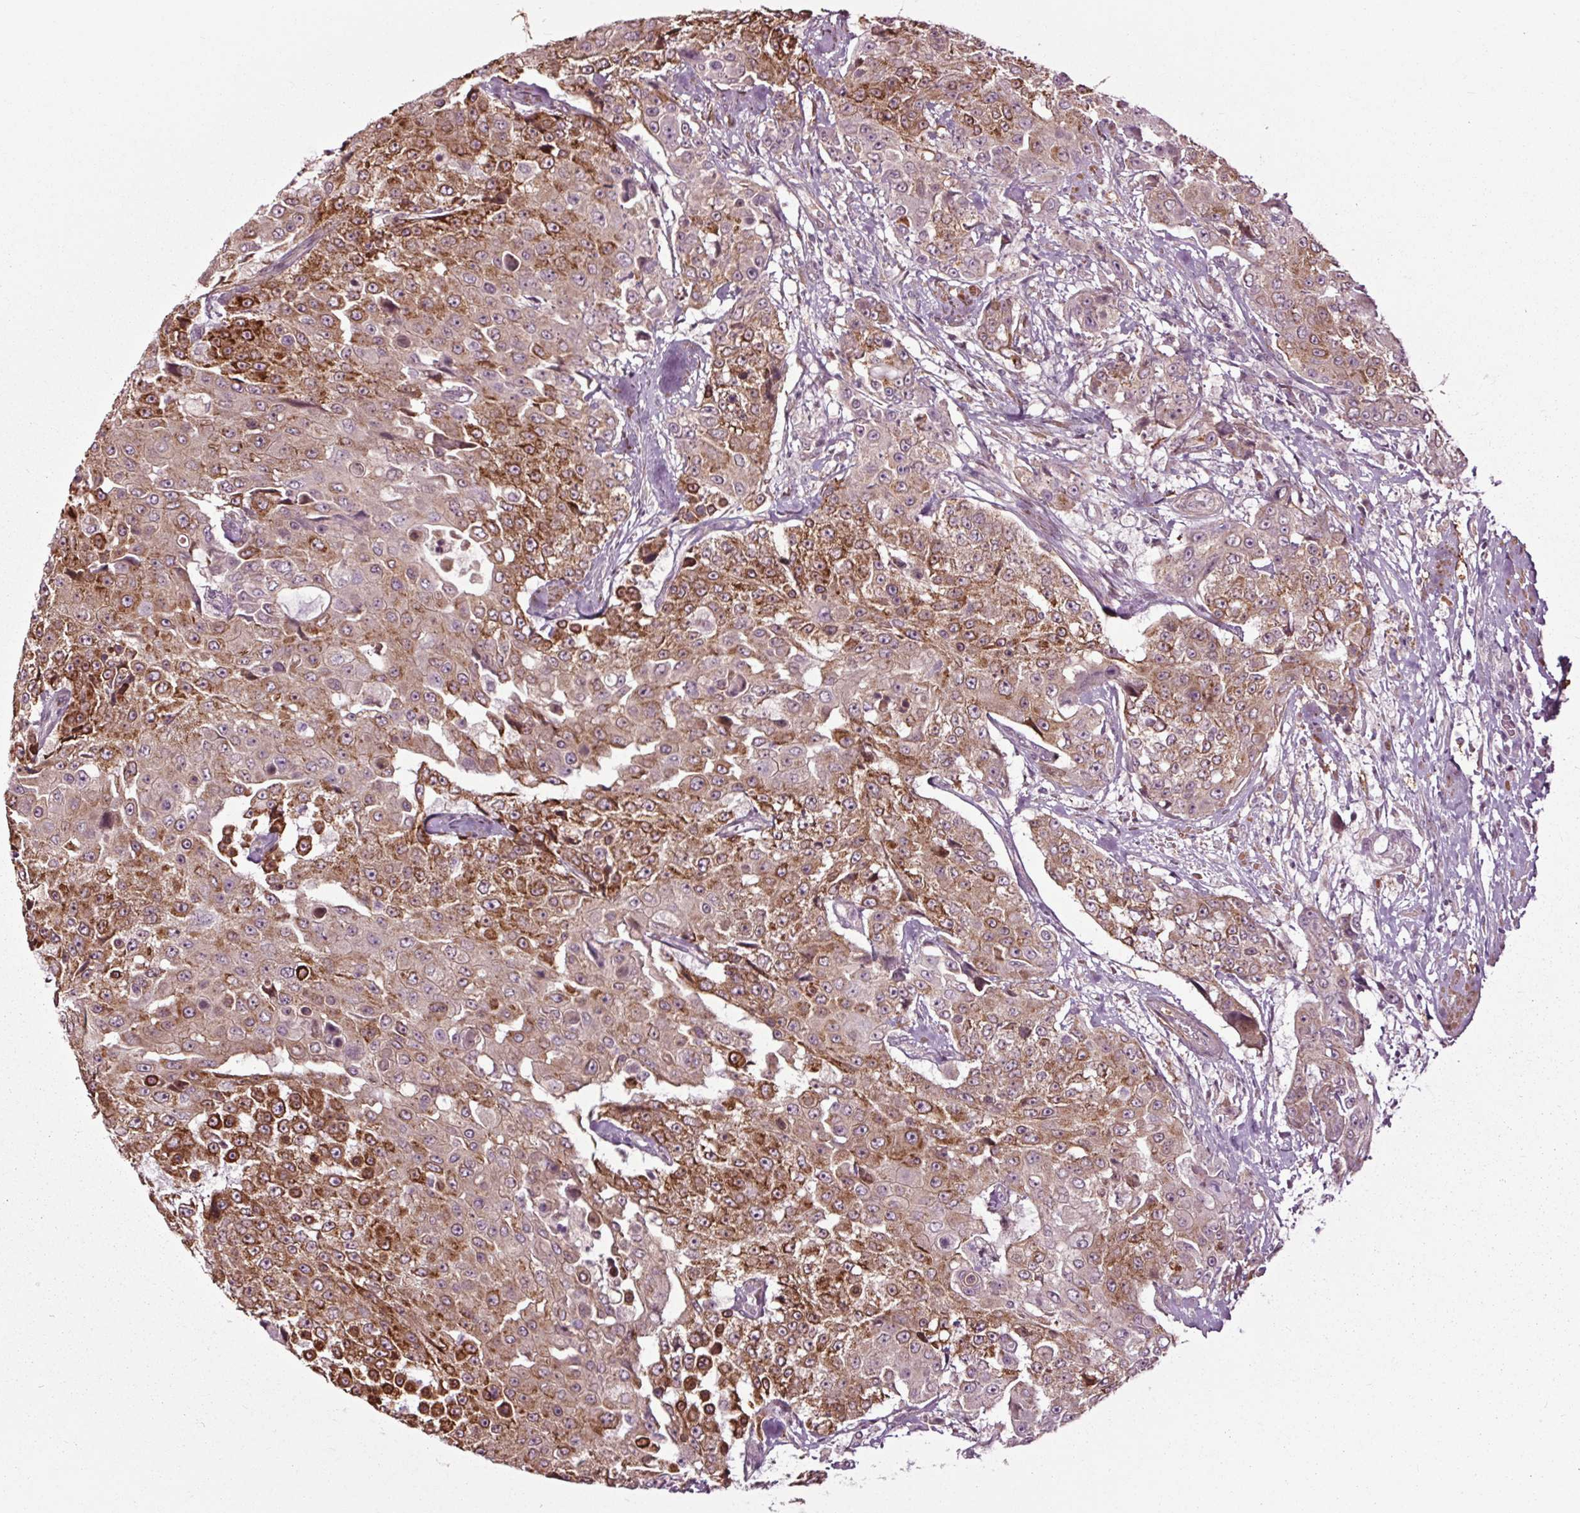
{"staining": {"intensity": "strong", "quantity": "25%-75%", "location": "cytoplasmic/membranous"}, "tissue": "urothelial cancer", "cell_type": "Tumor cells", "image_type": "cancer", "snomed": [{"axis": "morphology", "description": "Urothelial carcinoma, High grade"}, {"axis": "topography", "description": "Urinary bladder"}], "caption": "Urothelial cancer tissue shows strong cytoplasmic/membranous staining in about 25%-75% of tumor cells, visualized by immunohistochemistry.", "gene": "HAUS5", "patient": {"sex": "female", "age": 63}}